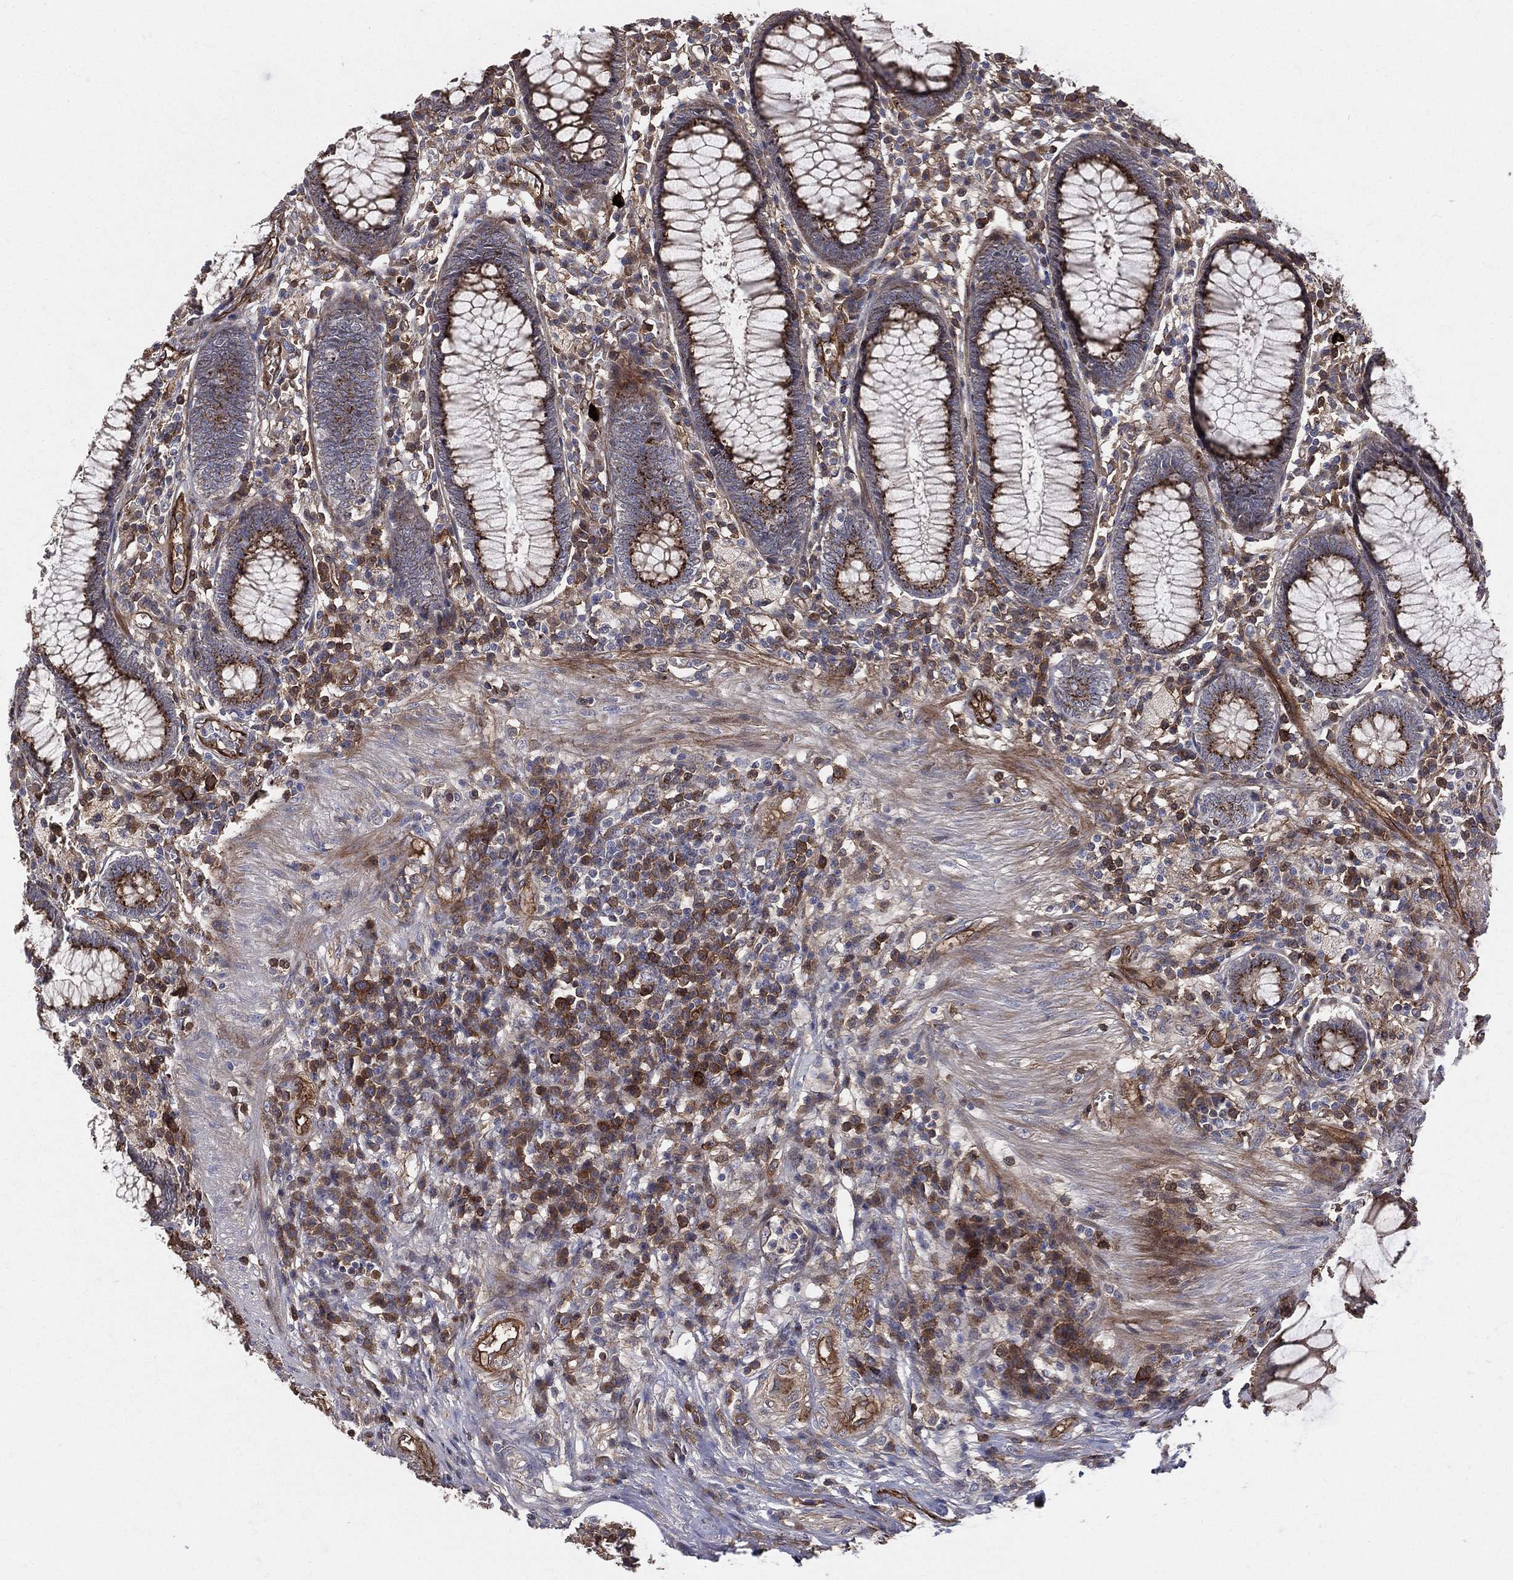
{"staining": {"intensity": "strong", "quantity": ">75%", "location": "cytoplasmic/membranous"}, "tissue": "colon", "cell_type": "Endothelial cells", "image_type": "normal", "snomed": [{"axis": "morphology", "description": "Normal tissue, NOS"}, {"axis": "topography", "description": "Colon"}], "caption": "High-magnification brightfield microscopy of normal colon stained with DAB (3,3'-diaminobenzidine) (brown) and counterstained with hematoxylin (blue). endothelial cells exhibit strong cytoplasmic/membranous staining is seen in about>75% of cells.", "gene": "ENTPD1", "patient": {"sex": "male", "age": 65}}